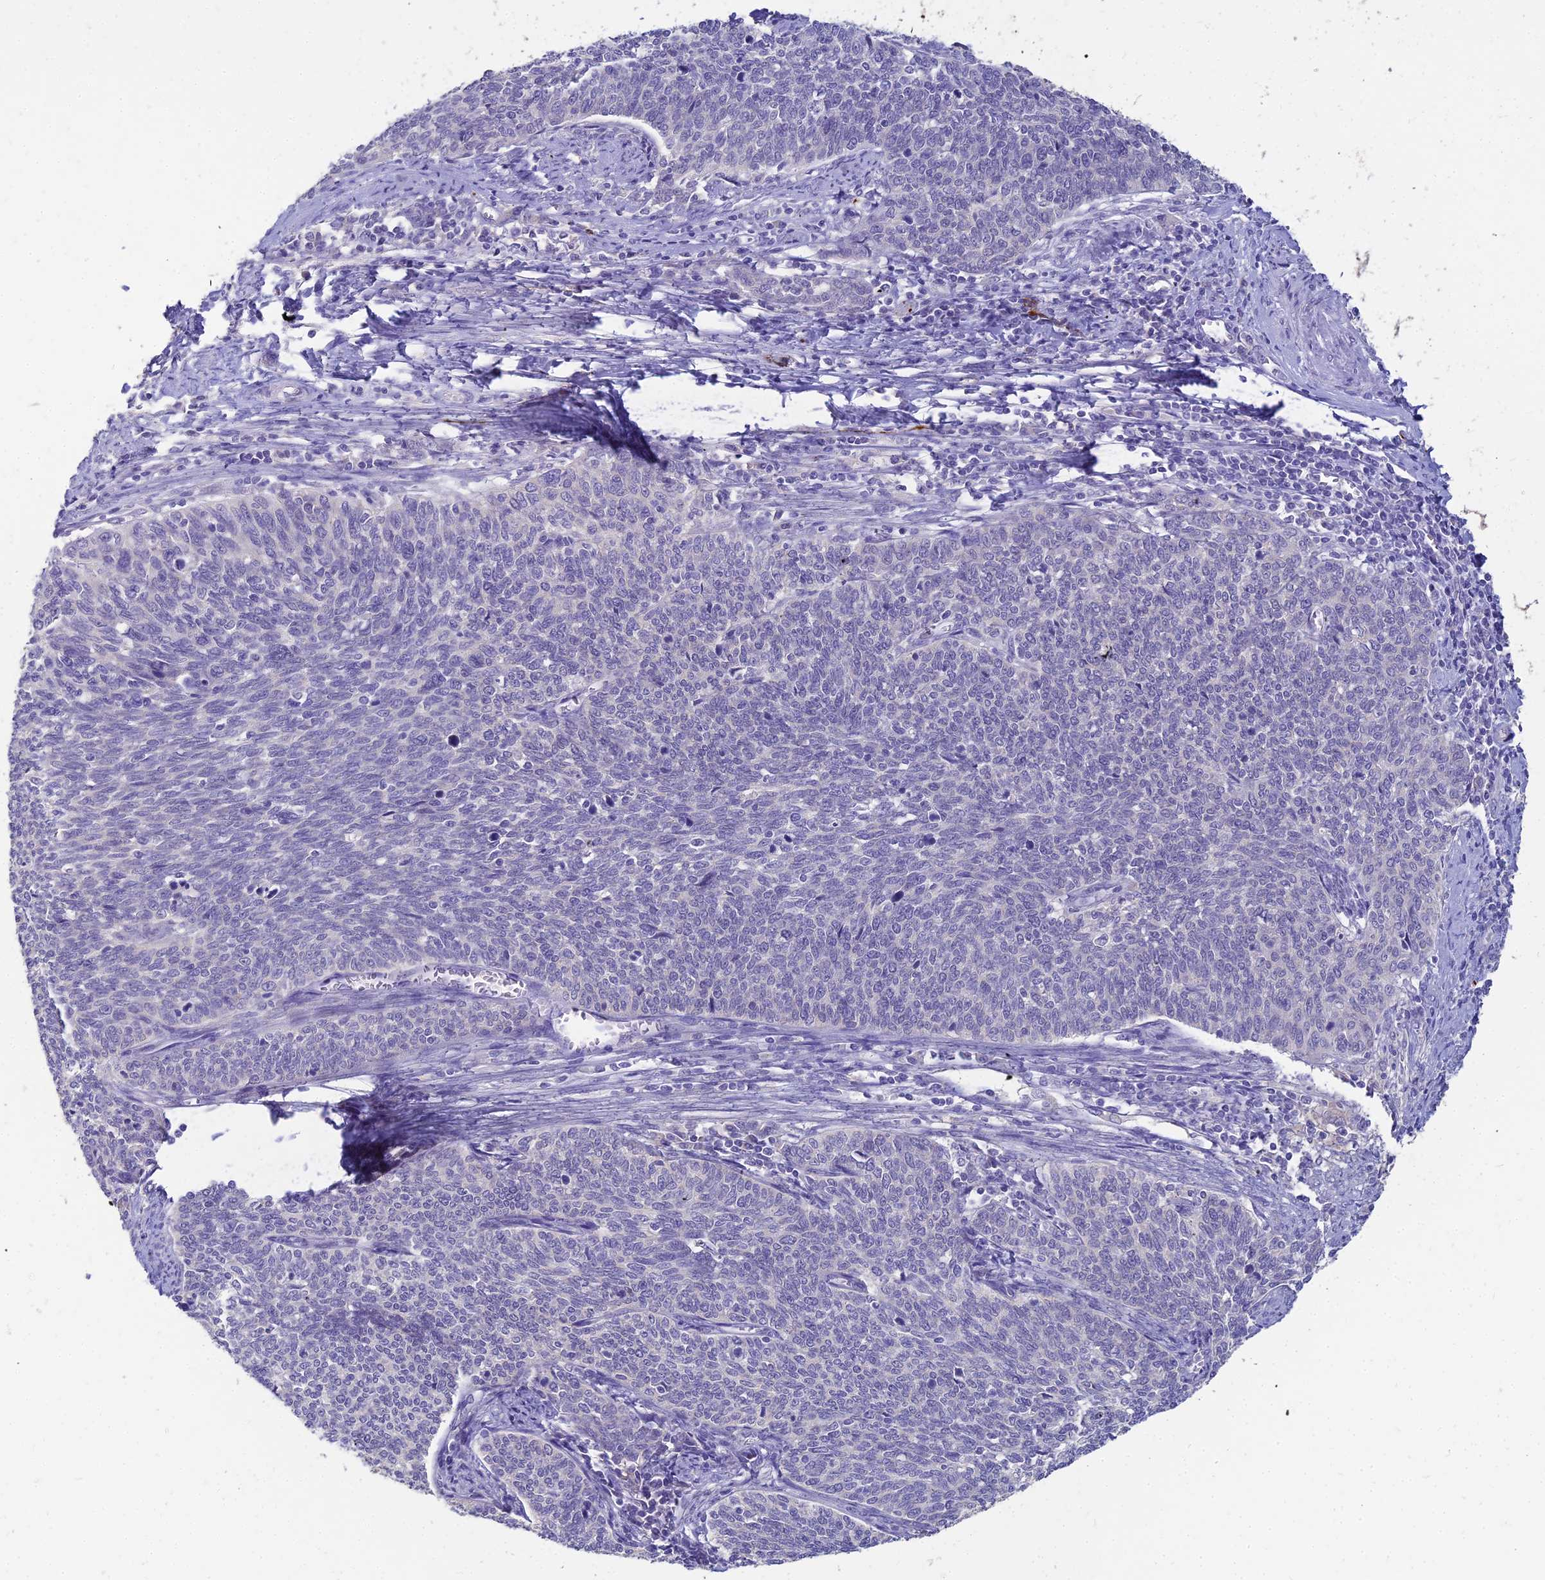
{"staining": {"intensity": "negative", "quantity": "none", "location": "none"}, "tissue": "cervical cancer", "cell_type": "Tumor cells", "image_type": "cancer", "snomed": [{"axis": "morphology", "description": "Squamous cell carcinoma, NOS"}, {"axis": "topography", "description": "Cervix"}], "caption": "A micrograph of cervical cancer stained for a protein displays no brown staining in tumor cells.", "gene": "NPY", "patient": {"sex": "female", "age": 39}}